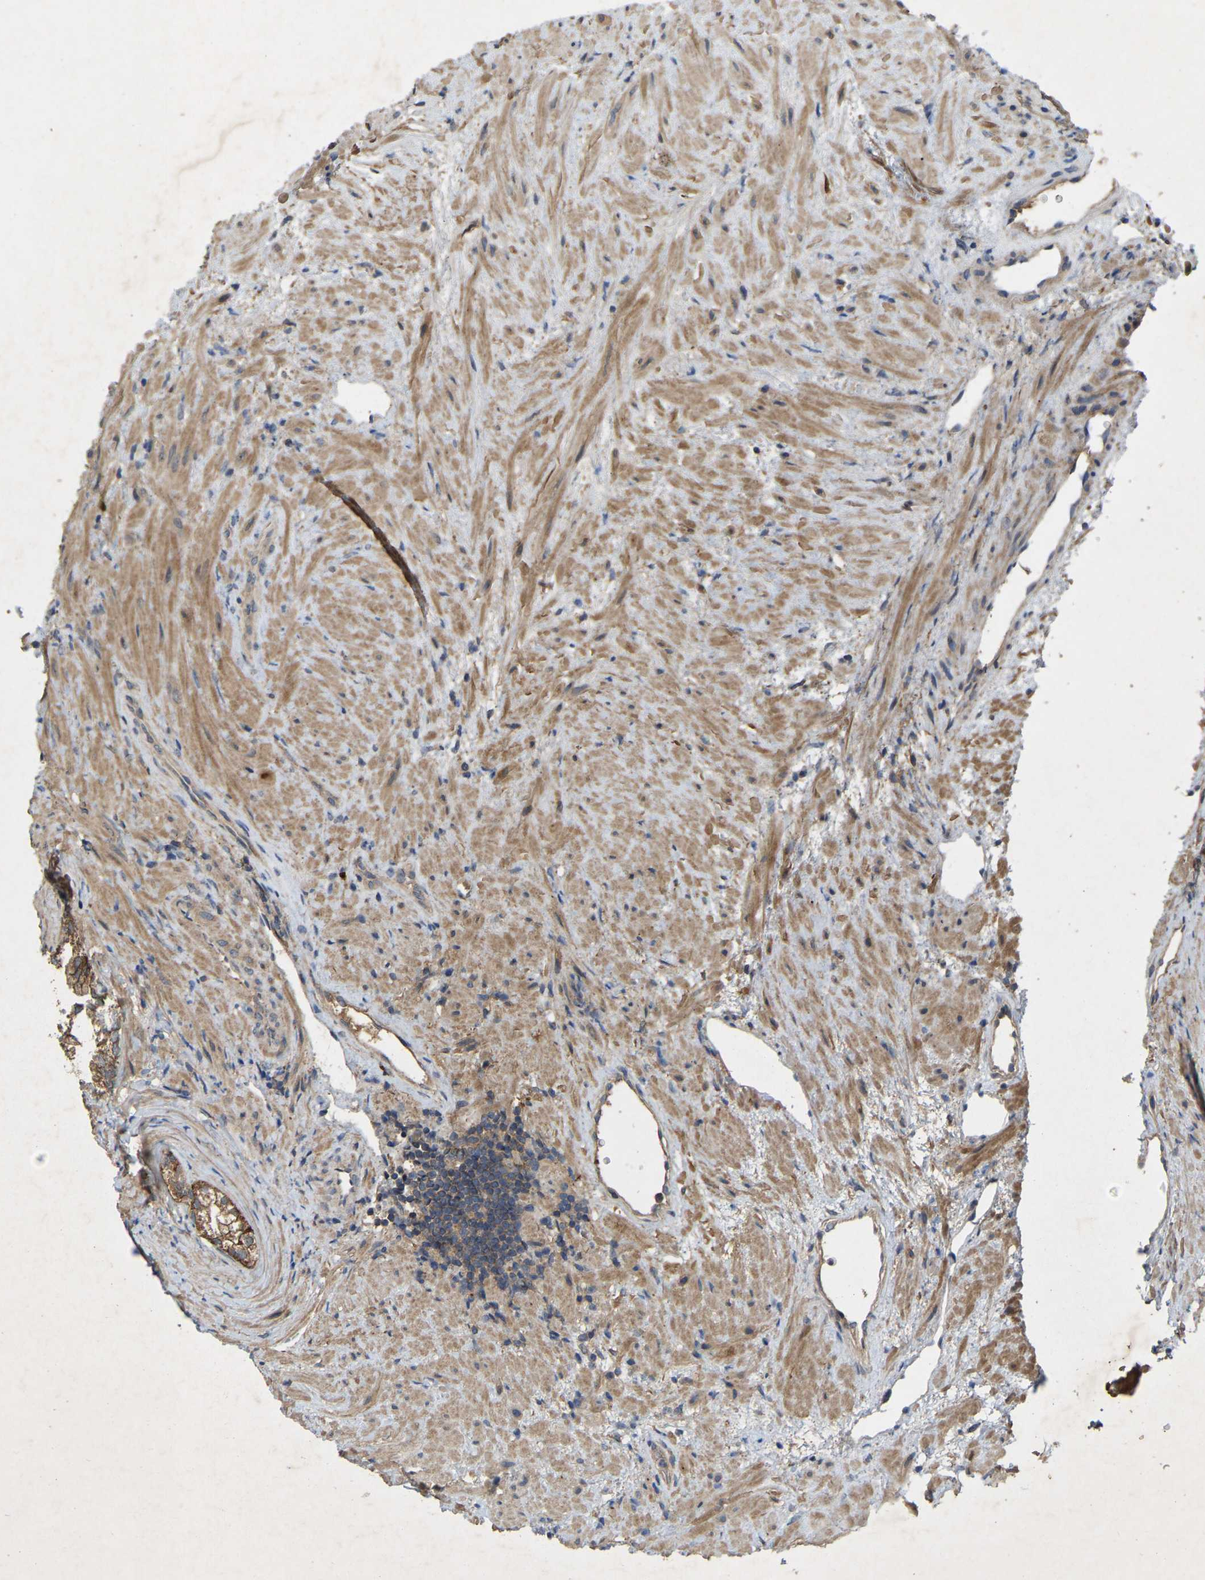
{"staining": {"intensity": "strong", "quantity": ">75%", "location": "cytoplasmic/membranous"}, "tissue": "prostate", "cell_type": "Glandular cells", "image_type": "normal", "snomed": [{"axis": "morphology", "description": "Normal tissue, NOS"}, {"axis": "topography", "description": "Prostate"}], "caption": "Prostate was stained to show a protein in brown. There is high levels of strong cytoplasmic/membranous staining in approximately >75% of glandular cells. Nuclei are stained in blue.", "gene": "LPAR2", "patient": {"sex": "male", "age": 76}}